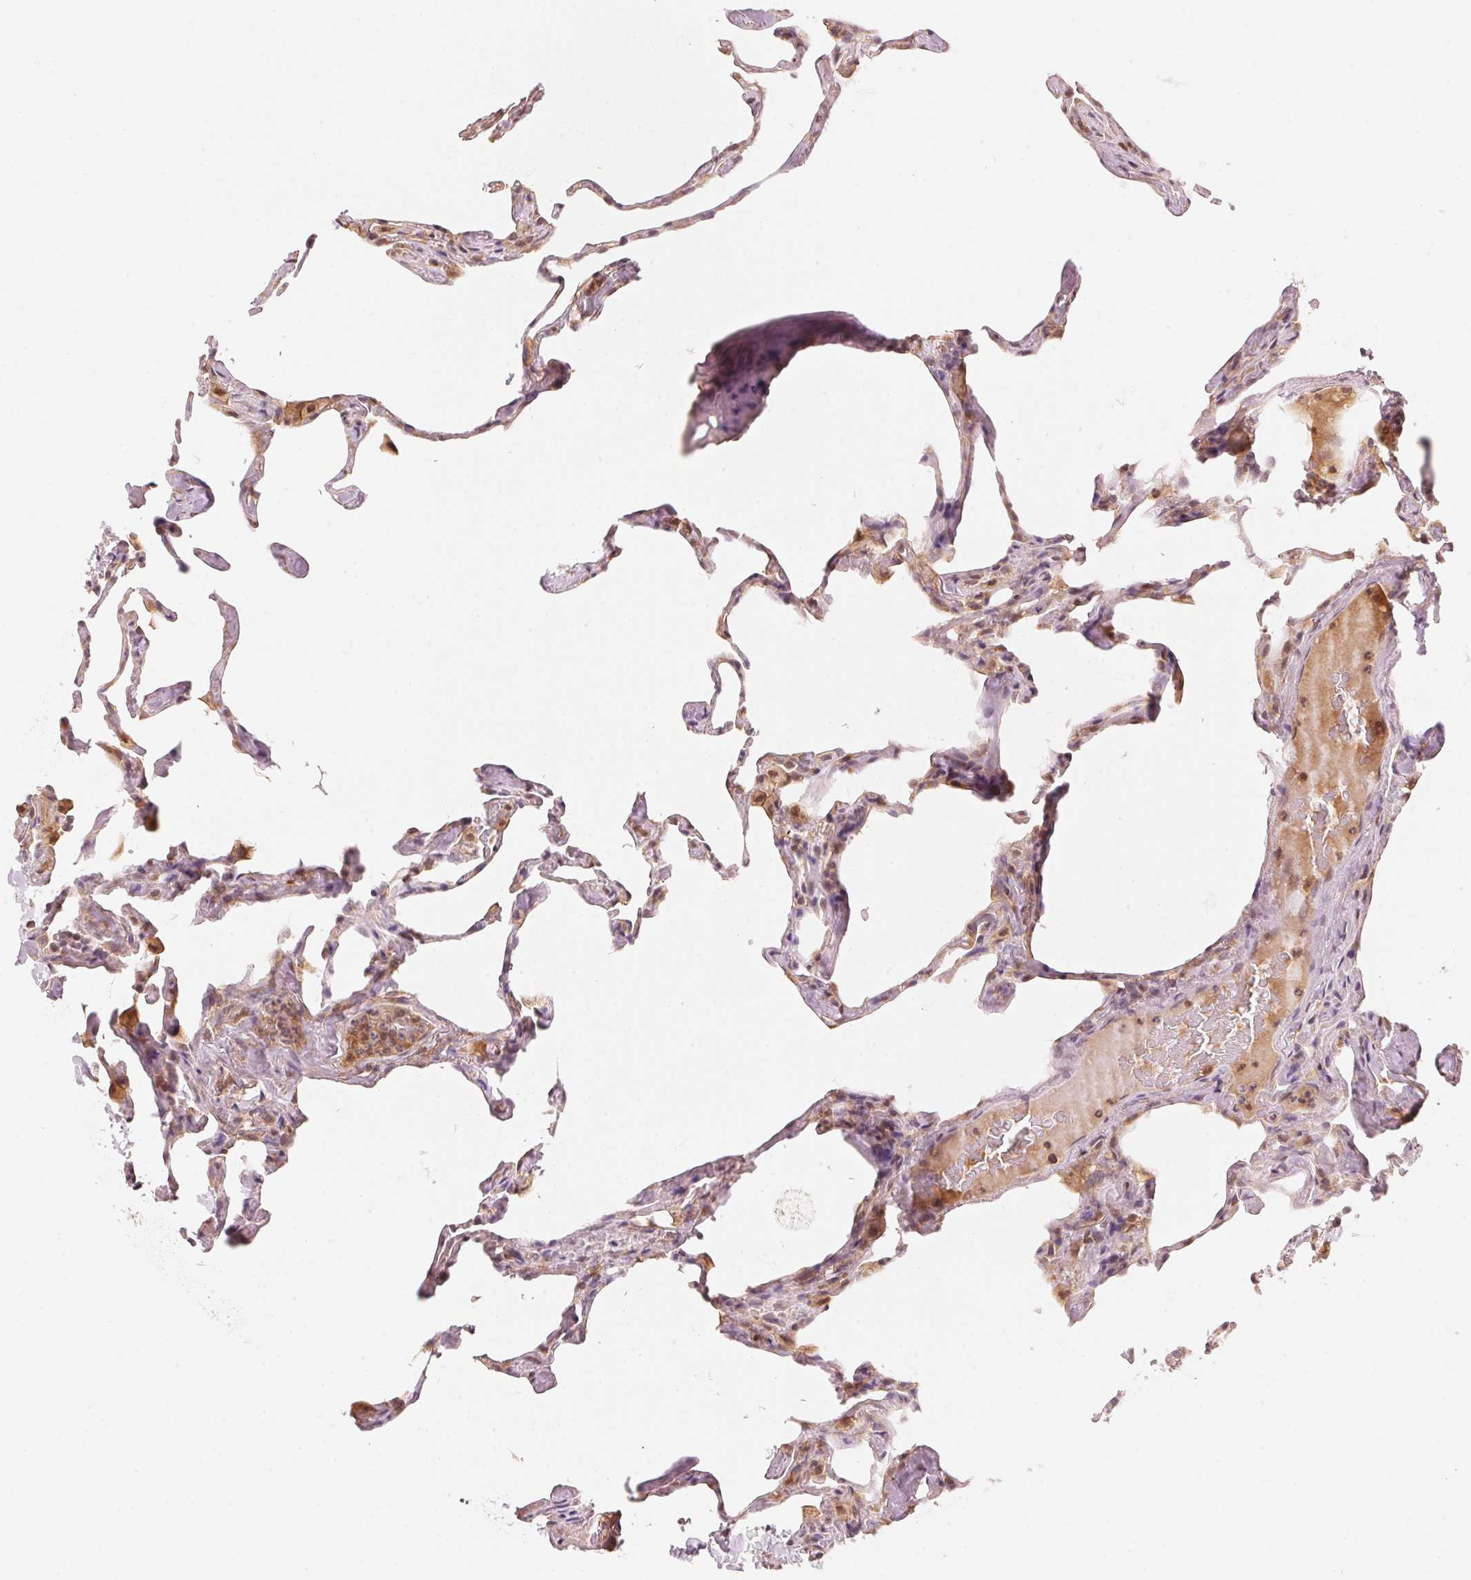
{"staining": {"intensity": "weak", "quantity": "<25%", "location": "cytoplasmic/membranous,nuclear"}, "tissue": "lung", "cell_type": "Alveolar cells", "image_type": "normal", "snomed": [{"axis": "morphology", "description": "Normal tissue, NOS"}, {"axis": "topography", "description": "Lung"}], "caption": "Alveolar cells show no significant protein staining in benign lung. (Stains: DAB immunohistochemistry with hematoxylin counter stain, Microscopy: brightfield microscopy at high magnification).", "gene": "PRKN", "patient": {"sex": "male", "age": 65}}